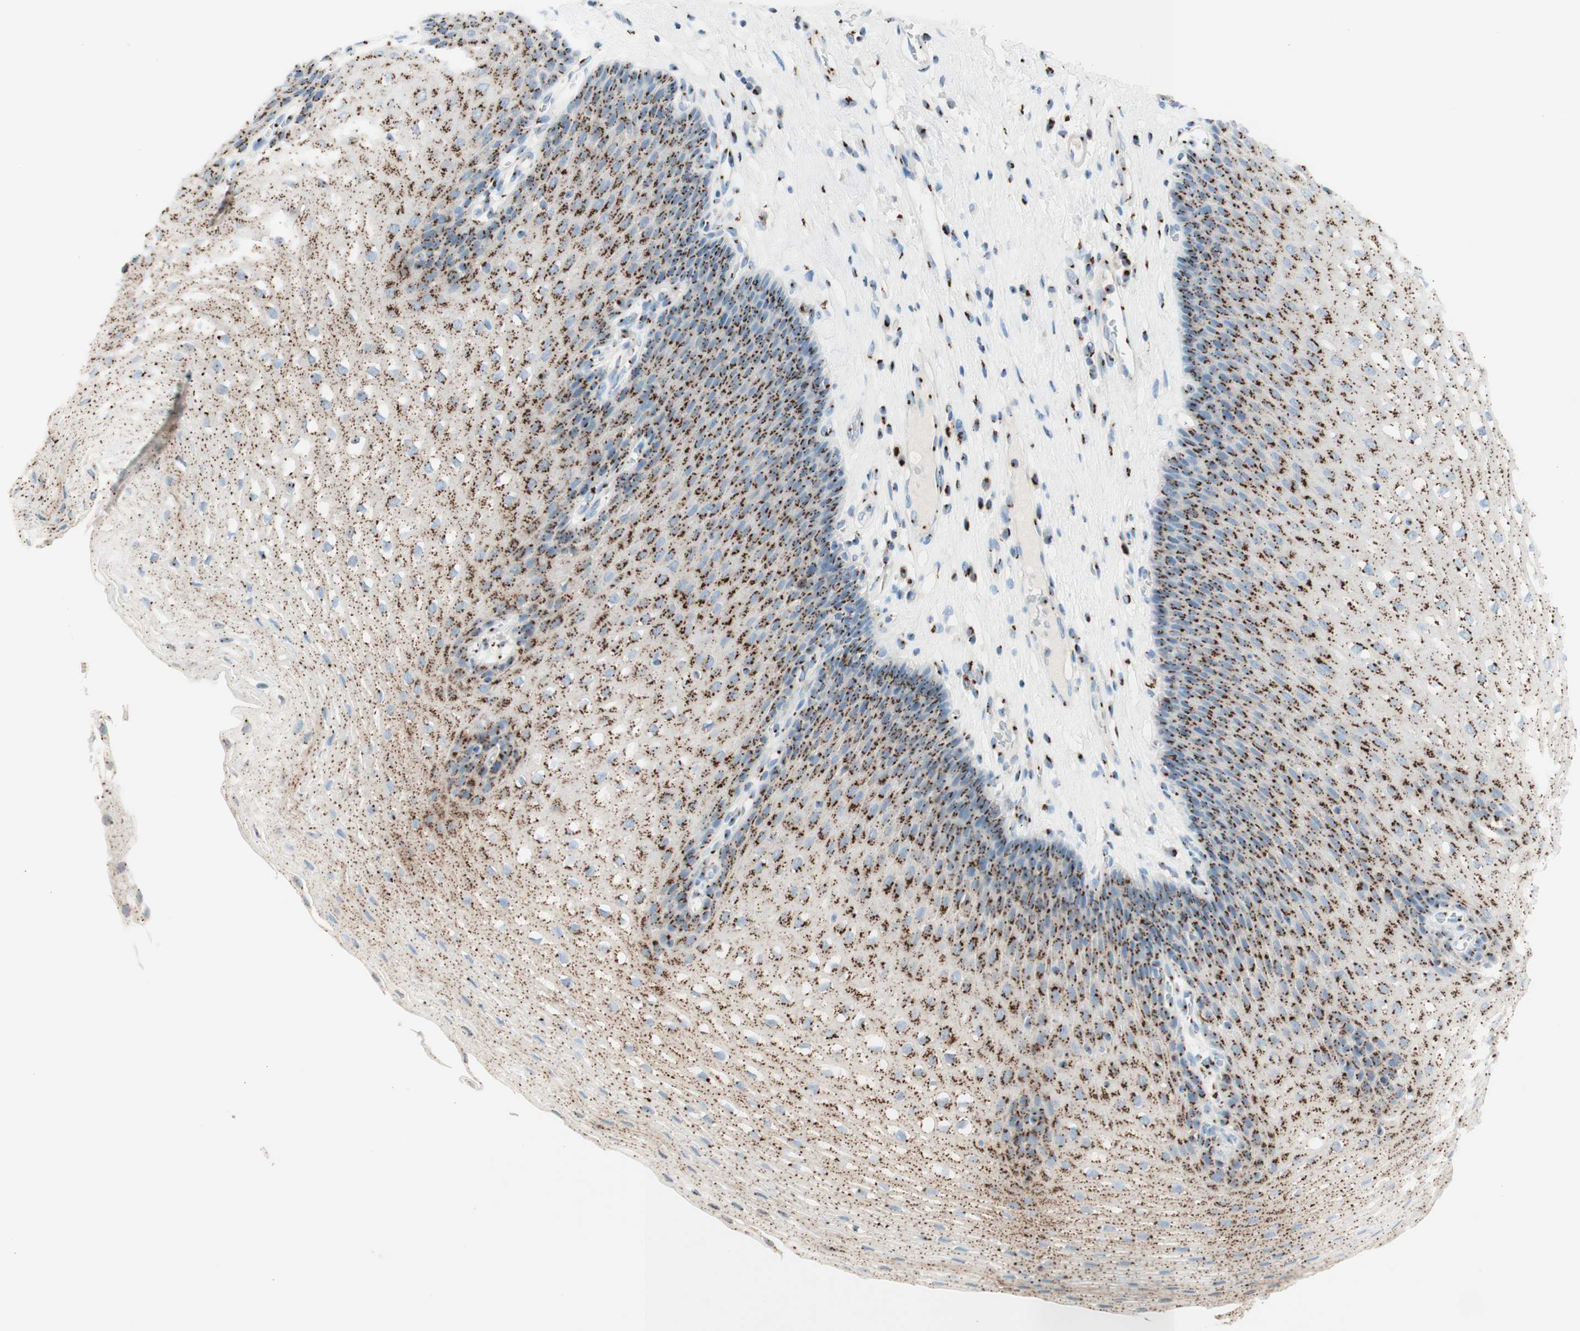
{"staining": {"intensity": "strong", "quantity": ">75%", "location": "cytoplasmic/membranous"}, "tissue": "esophagus", "cell_type": "Squamous epithelial cells", "image_type": "normal", "snomed": [{"axis": "morphology", "description": "Normal tissue, NOS"}, {"axis": "topography", "description": "Esophagus"}], "caption": "Immunohistochemical staining of normal human esophagus exhibits strong cytoplasmic/membranous protein expression in about >75% of squamous epithelial cells.", "gene": "GOLGB1", "patient": {"sex": "male", "age": 48}}